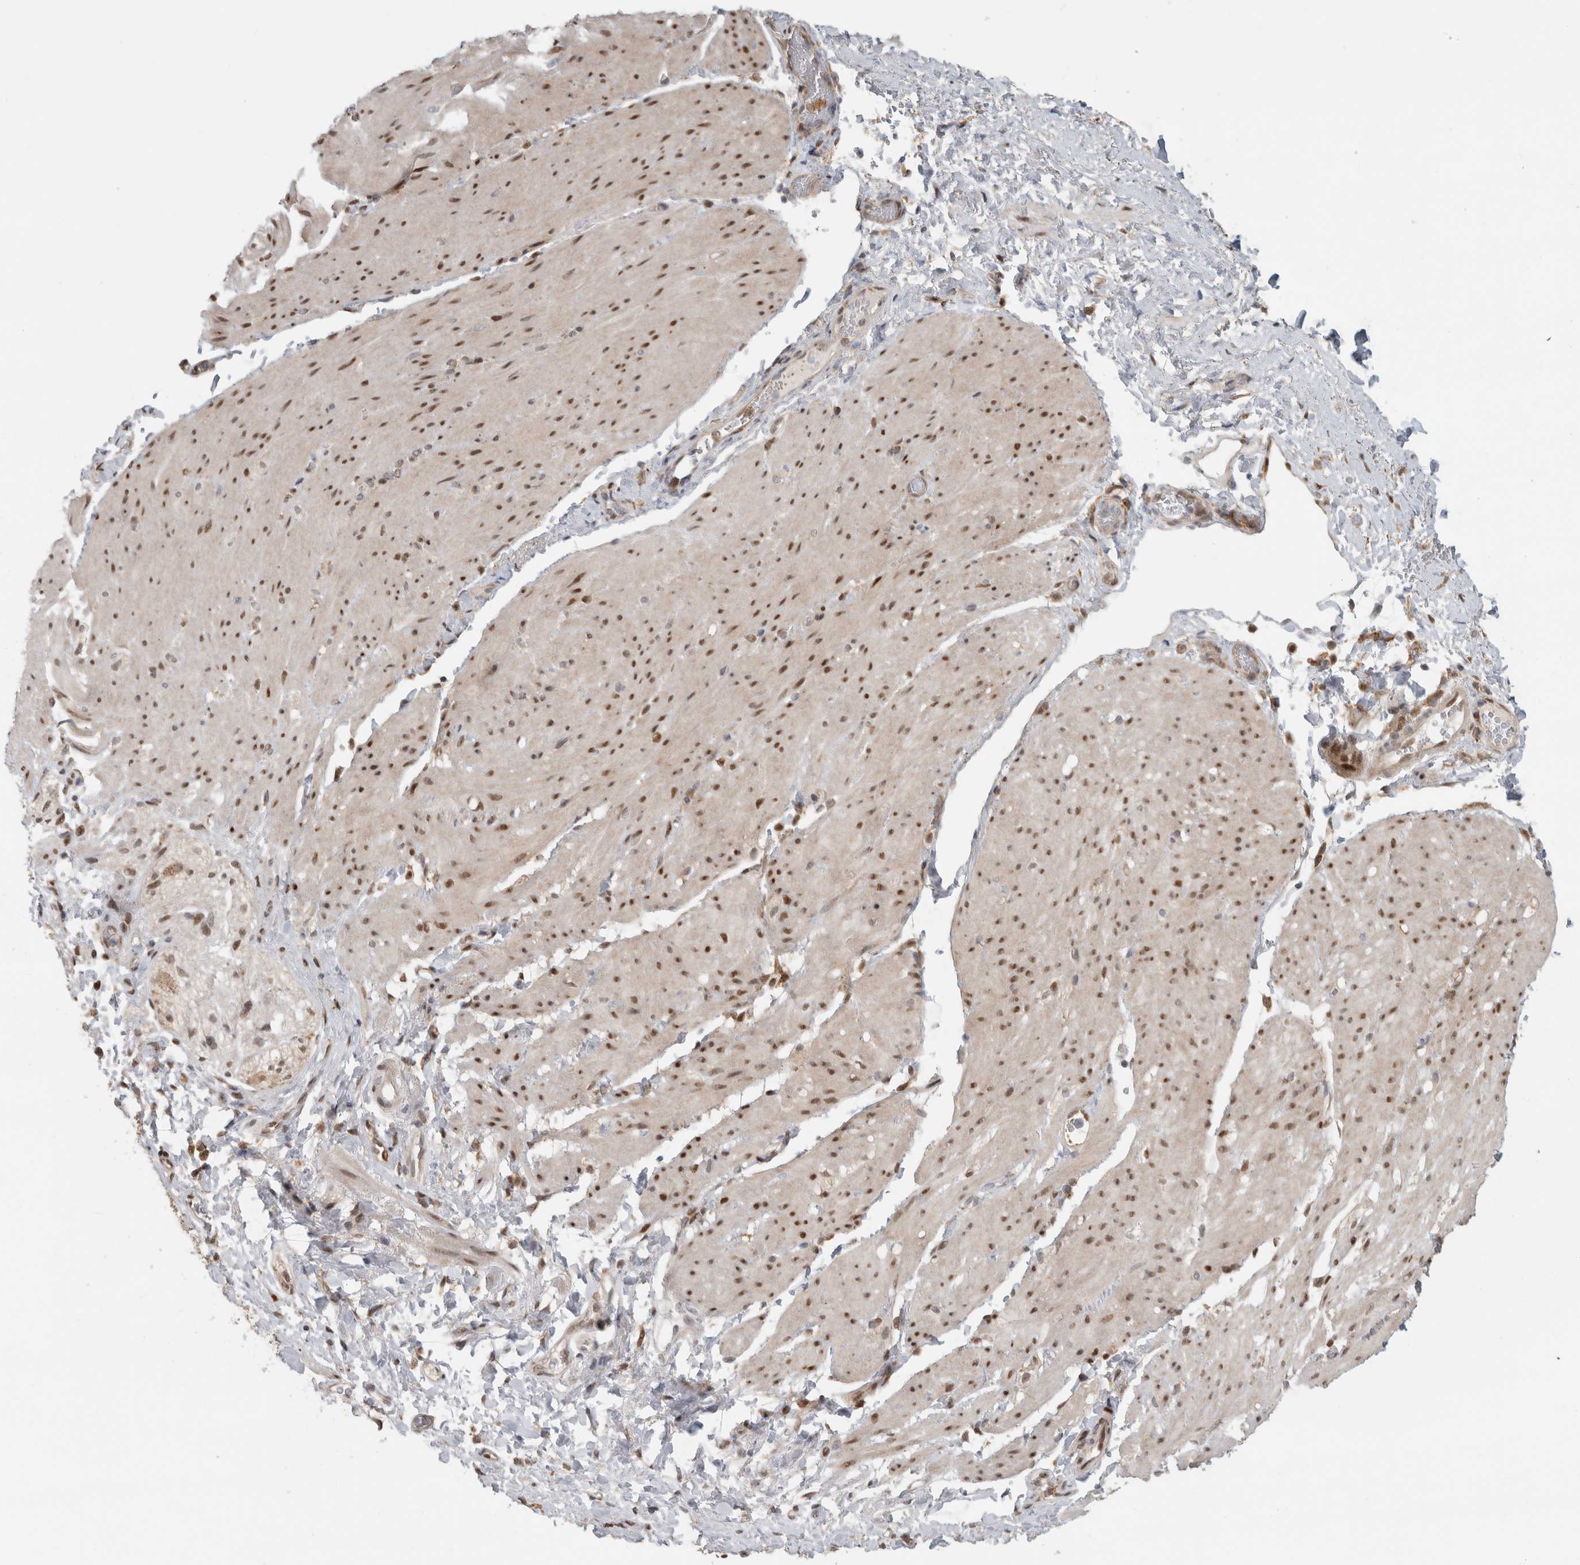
{"staining": {"intensity": "moderate", "quantity": ">75%", "location": "nuclear"}, "tissue": "smooth muscle", "cell_type": "Smooth muscle cells", "image_type": "normal", "snomed": [{"axis": "morphology", "description": "Normal tissue, NOS"}, {"axis": "topography", "description": "Smooth muscle"}, {"axis": "topography", "description": "Small intestine"}], "caption": "IHC photomicrograph of unremarkable smooth muscle stained for a protein (brown), which displays medium levels of moderate nuclear expression in about >75% of smooth muscle cells.", "gene": "NAB2", "patient": {"sex": "female", "age": 84}}